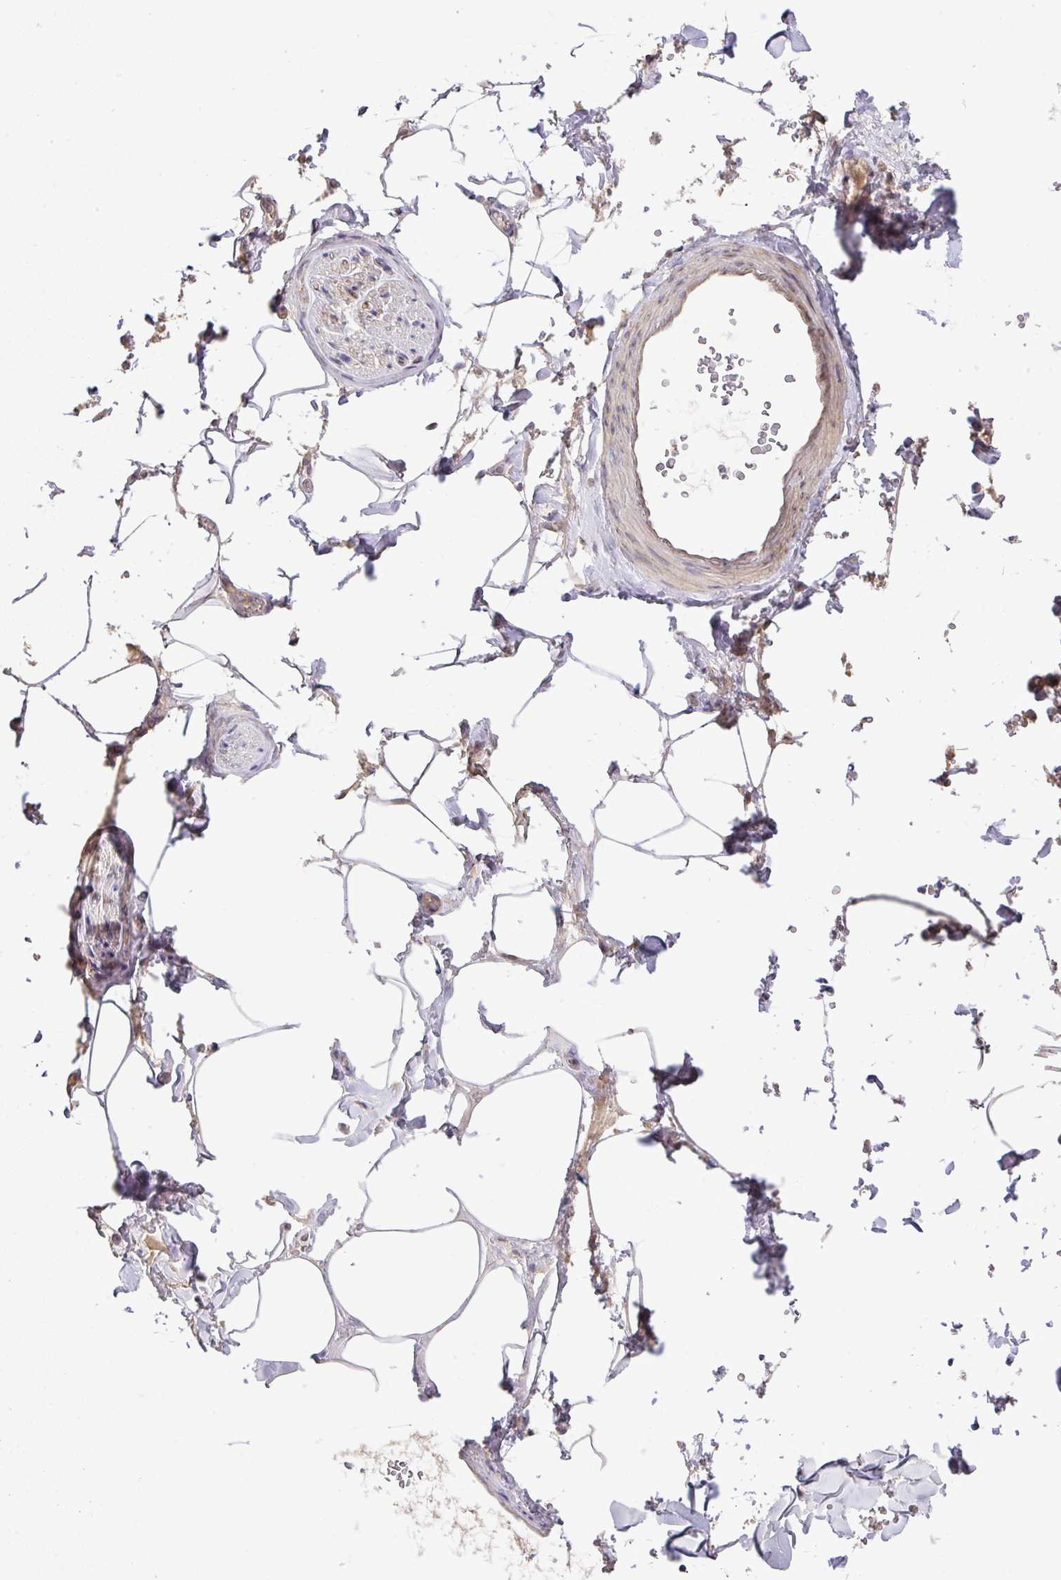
{"staining": {"intensity": "negative", "quantity": "none", "location": "none"}, "tissue": "adipose tissue", "cell_type": "Adipocytes", "image_type": "normal", "snomed": [{"axis": "morphology", "description": "Normal tissue, NOS"}, {"axis": "topography", "description": "Rectum"}, {"axis": "topography", "description": "Peripheral nerve tissue"}], "caption": "DAB (3,3'-diaminobenzidine) immunohistochemical staining of unremarkable human adipose tissue demonstrates no significant expression in adipocytes.", "gene": "GCNT7", "patient": {"sex": "female", "age": 69}}